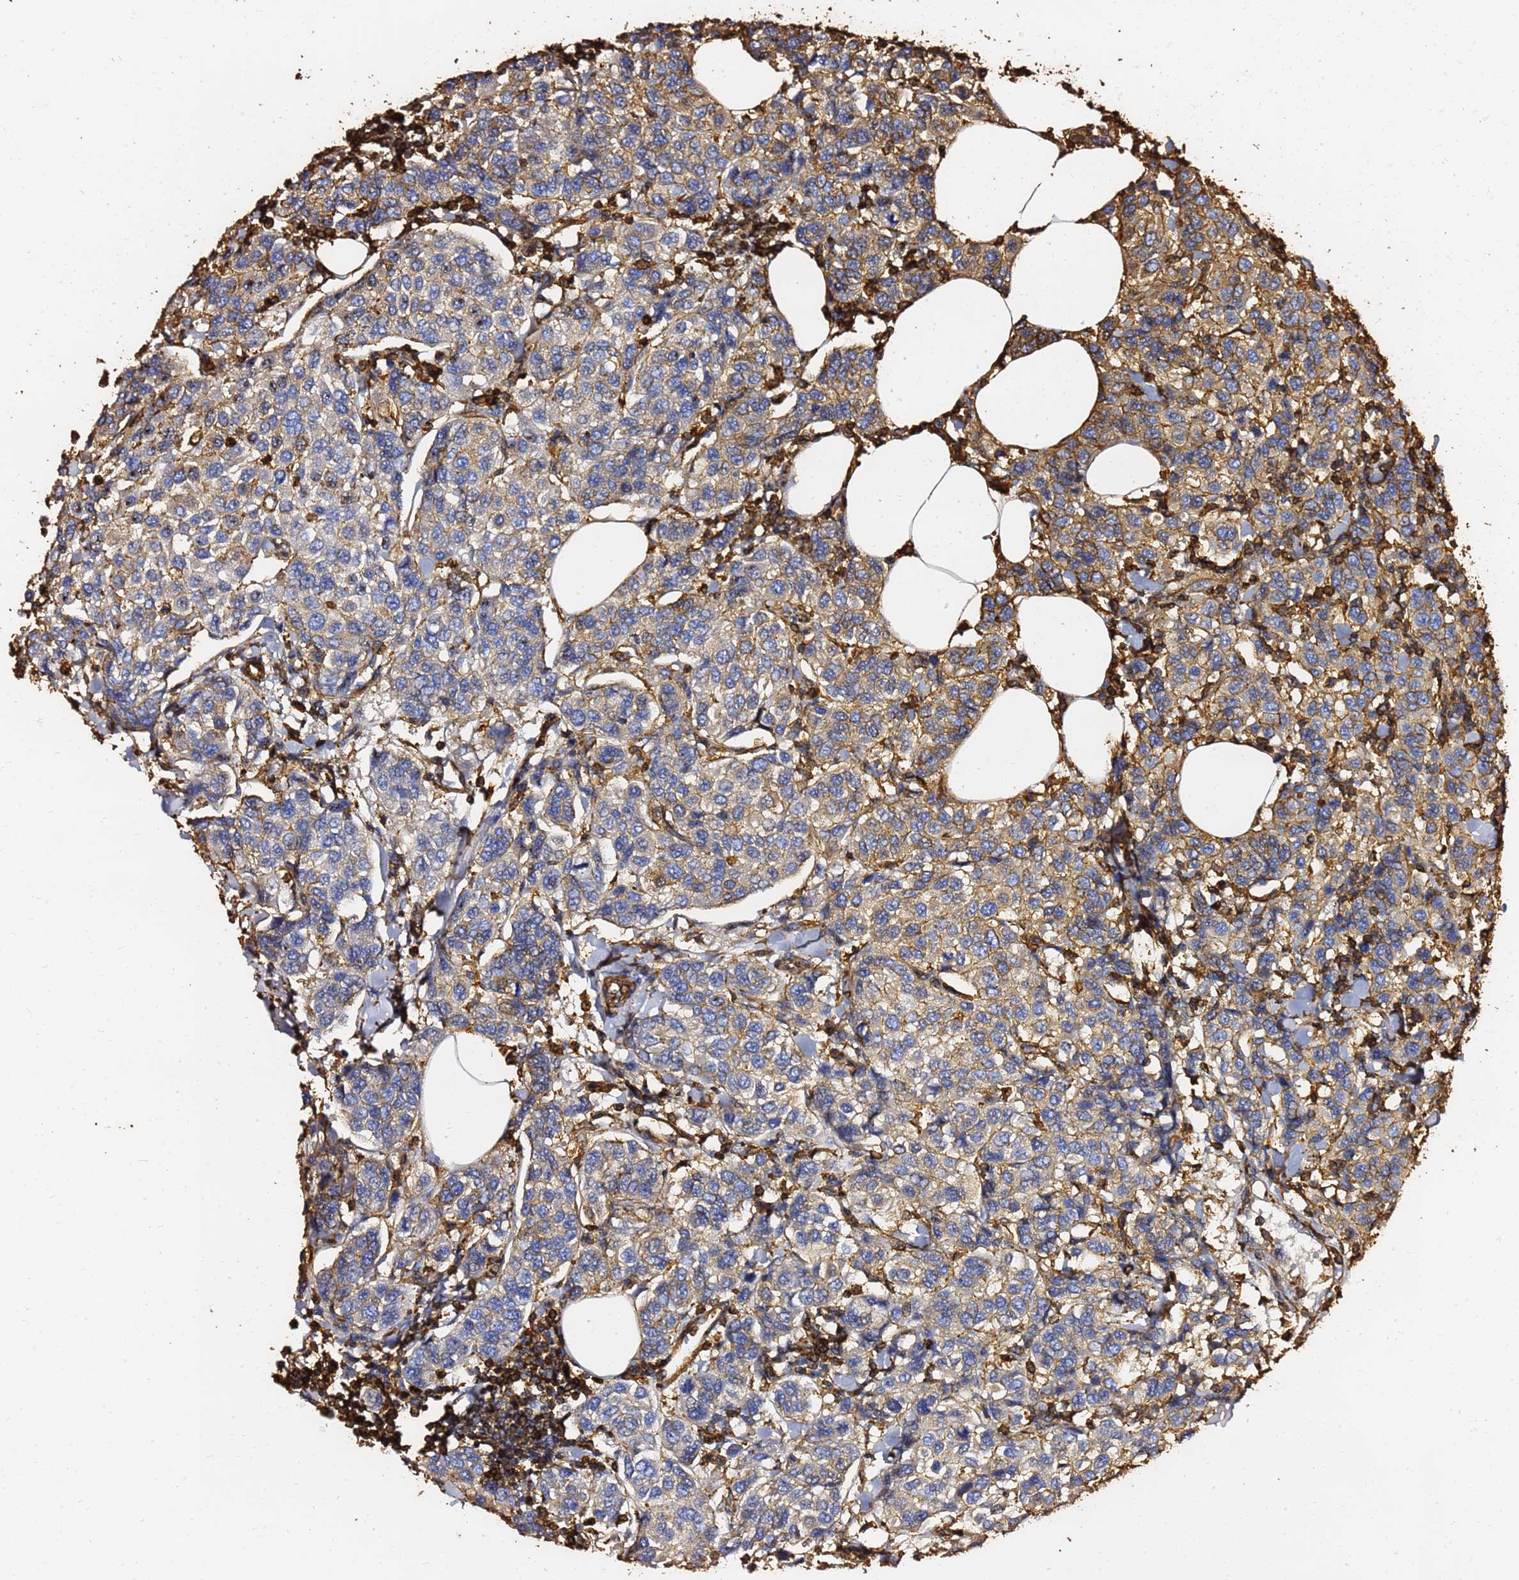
{"staining": {"intensity": "moderate", "quantity": "25%-75%", "location": "cytoplasmic/membranous"}, "tissue": "breast cancer", "cell_type": "Tumor cells", "image_type": "cancer", "snomed": [{"axis": "morphology", "description": "Duct carcinoma"}, {"axis": "topography", "description": "Breast"}], "caption": "Immunohistochemical staining of human breast cancer shows medium levels of moderate cytoplasmic/membranous positivity in approximately 25%-75% of tumor cells. (IHC, brightfield microscopy, high magnification).", "gene": "ACTB", "patient": {"sex": "female", "age": 55}}